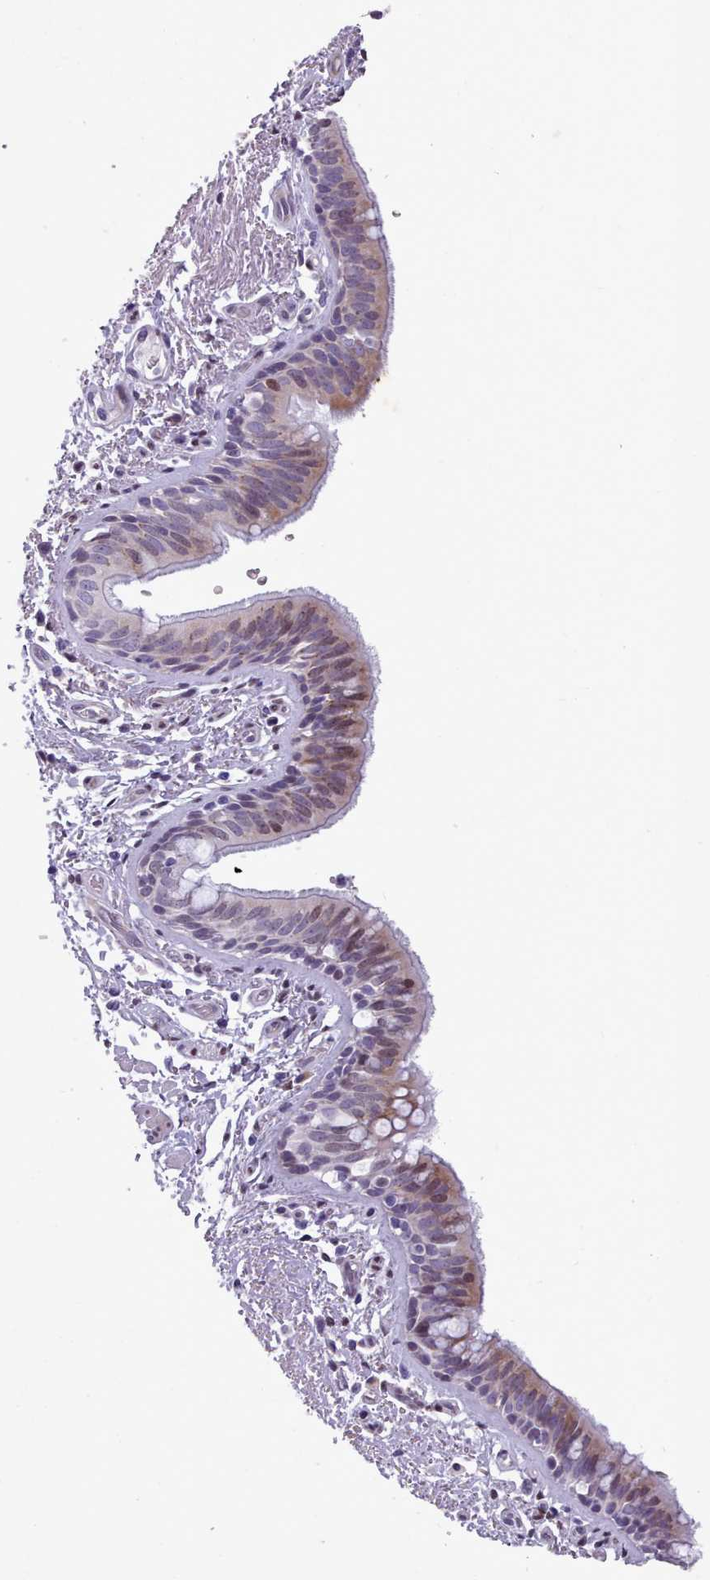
{"staining": {"intensity": "moderate", "quantity": "25%-75%", "location": "cytoplasmic/membranous,nuclear"}, "tissue": "bronchus", "cell_type": "Respiratory epithelial cells", "image_type": "normal", "snomed": [{"axis": "morphology", "description": "Normal tissue, NOS"}, {"axis": "morphology", "description": "Neoplasm, uncertain whether benign or malignant"}, {"axis": "topography", "description": "Bronchus"}, {"axis": "topography", "description": "Lung"}], "caption": "Immunohistochemical staining of unremarkable bronchus shows moderate cytoplasmic/membranous,nuclear protein expression in approximately 25%-75% of respiratory epithelial cells.", "gene": "KCNT2", "patient": {"sex": "male", "age": 55}}